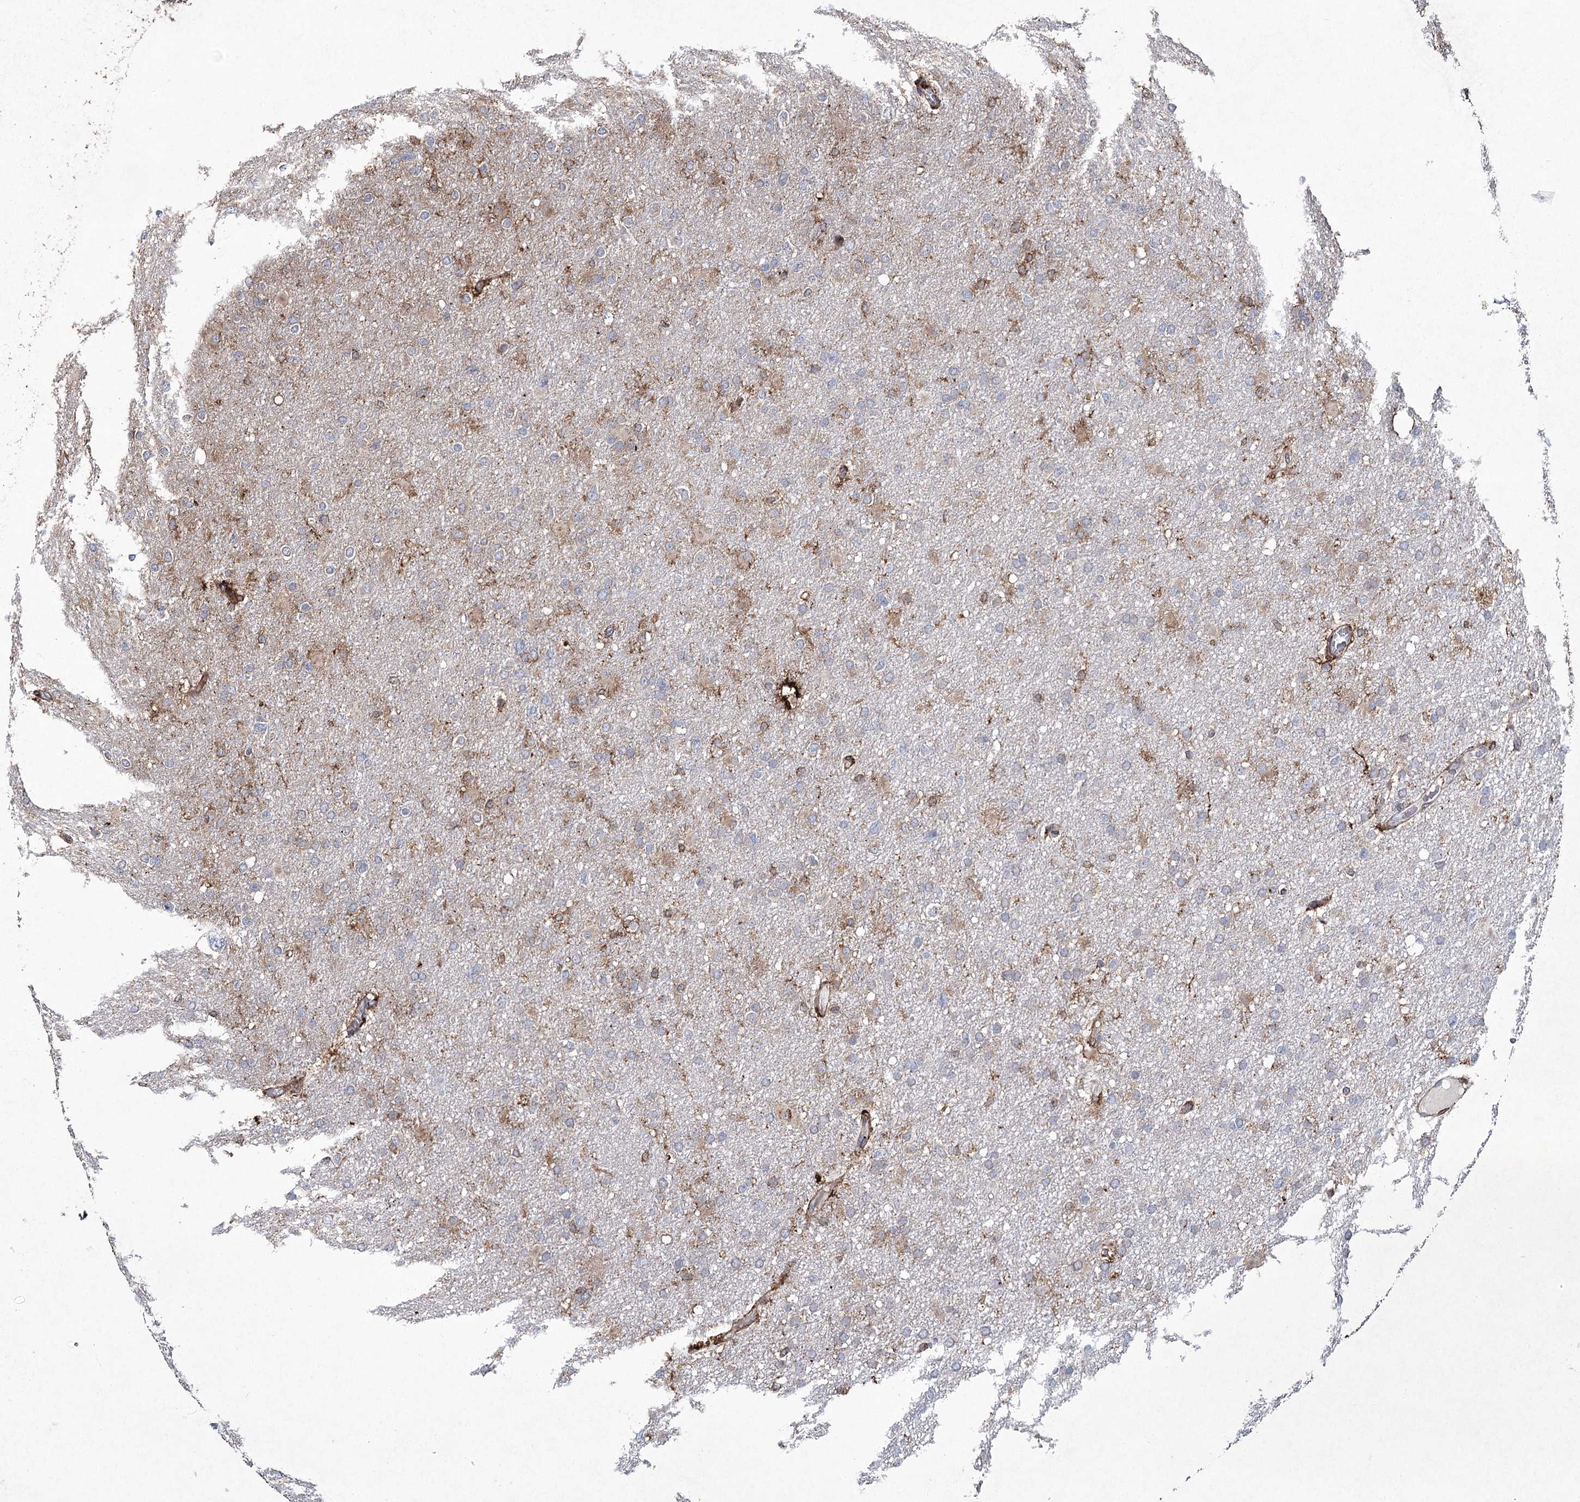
{"staining": {"intensity": "weak", "quantity": "<25%", "location": "cytoplasmic/membranous"}, "tissue": "glioma", "cell_type": "Tumor cells", "image_type": "cancer", "snomed": [{"axis": "morphology", "description": "Glioma, malignant, High grade"}, {"axis": "topography", "description": "Cerebral cortex"}], "caption": "Immunohistochemistry (IHC) of human malignant high-grade glioma shows no staining in tumor cells.", "gene": "DCUN1D4", "patient": {"sex": "female", "age": 36}}